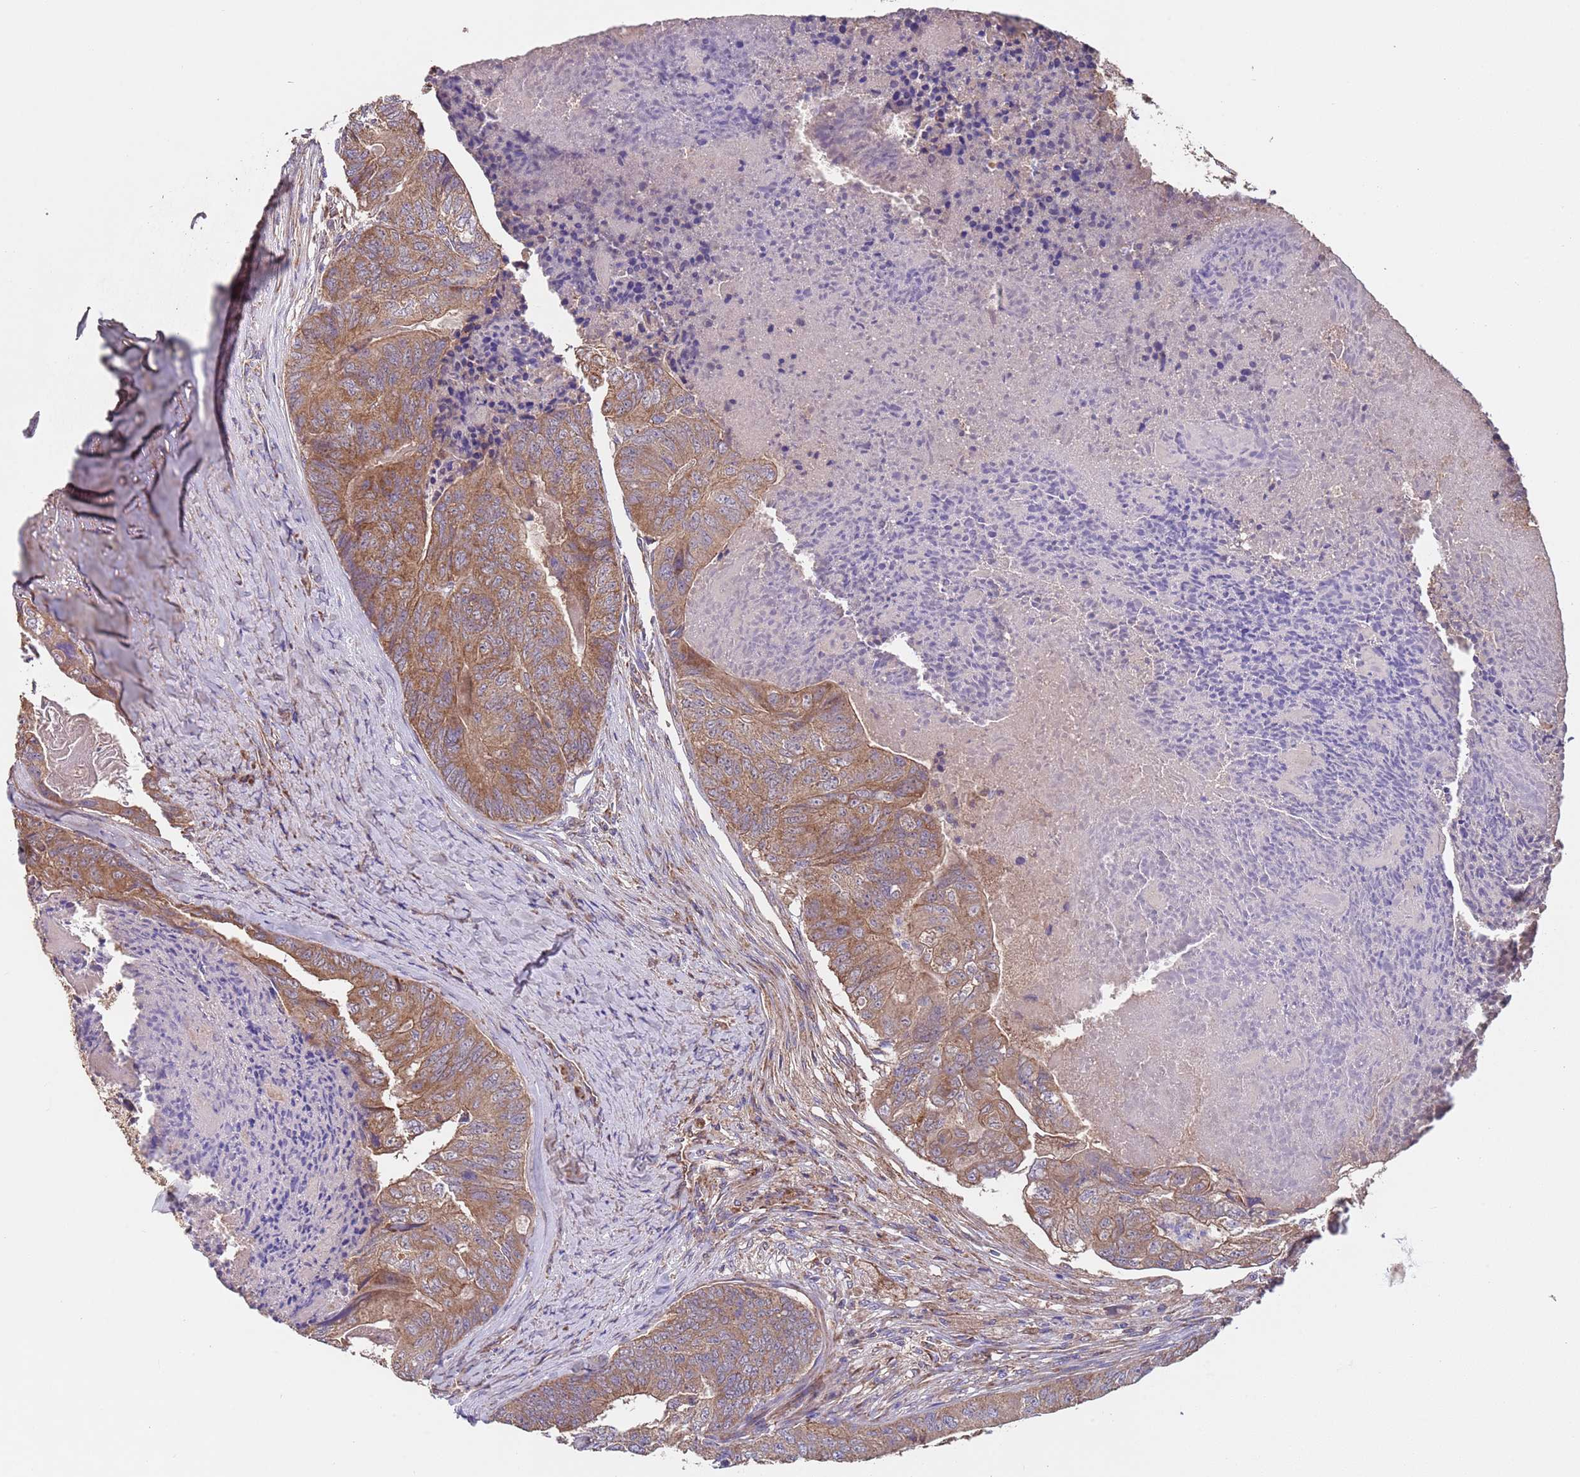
{"staining": {"intensity": "moderate", "quantity": ">75%", "location": "cytoplasmic/membranous"}, "tissue": "colorectal cancer", "cell_type": "Tumor cells", "image_type": "cancer", "snomed": [{"axis": "morphology", "description": "Adenocarcinoma, NOS"}, {"axis": "topography", "description": "Colon"}], "caption": "Protein expression by IHC shows moderate cytoplasmic/membranous positivity in about >75% of tumor cells in colorectal adenocarcinoma. (IHC, brightfield microscopy, high magnification).", "gene": "EEF1AKMT1", "patient": {"sex": "female", "age": 67}}